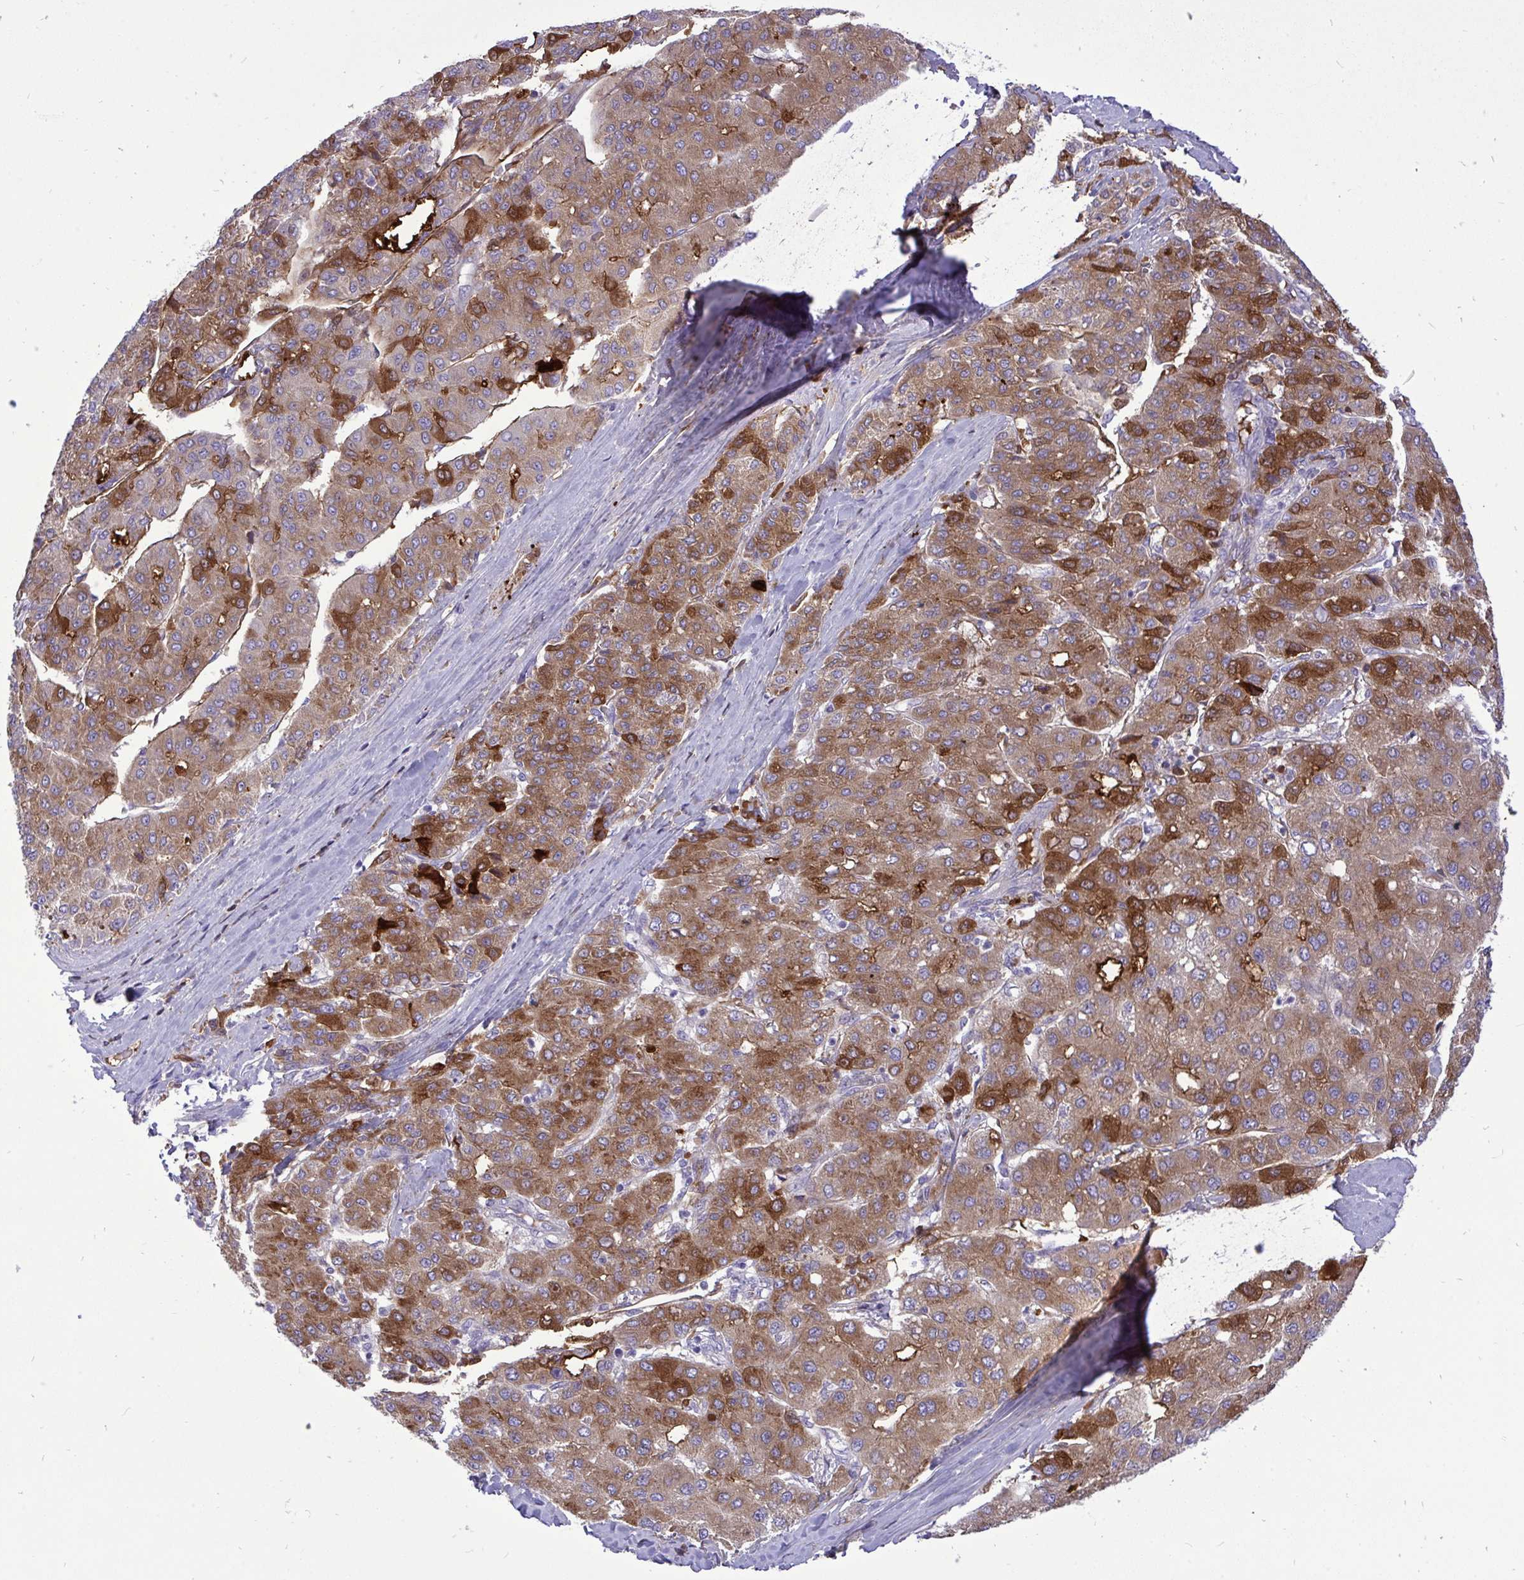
{"staining": {"intensity": "strong", "quantity": ">75%", "location": "cytoplasmic/membranous"}, "tissue": "liver cancer", "cell_type": "Tumor cells", "image_type": "cancer", "snomed": [{"axis": "morphology", "description": "Carcinoma, Hepatocellular, NOS"}, {"axis": "topography", "description": "Liver"}], "caption": "A high-resolution micrograph shows immunohistochemistry (IHC) staining of liver cancer (hepatocellular carcinoma), which shows strong cytoplasmic/membranous expression in about >75% of tumor cells.", "gene": "F2", "patient": {"sex": "male", "age": 65}}